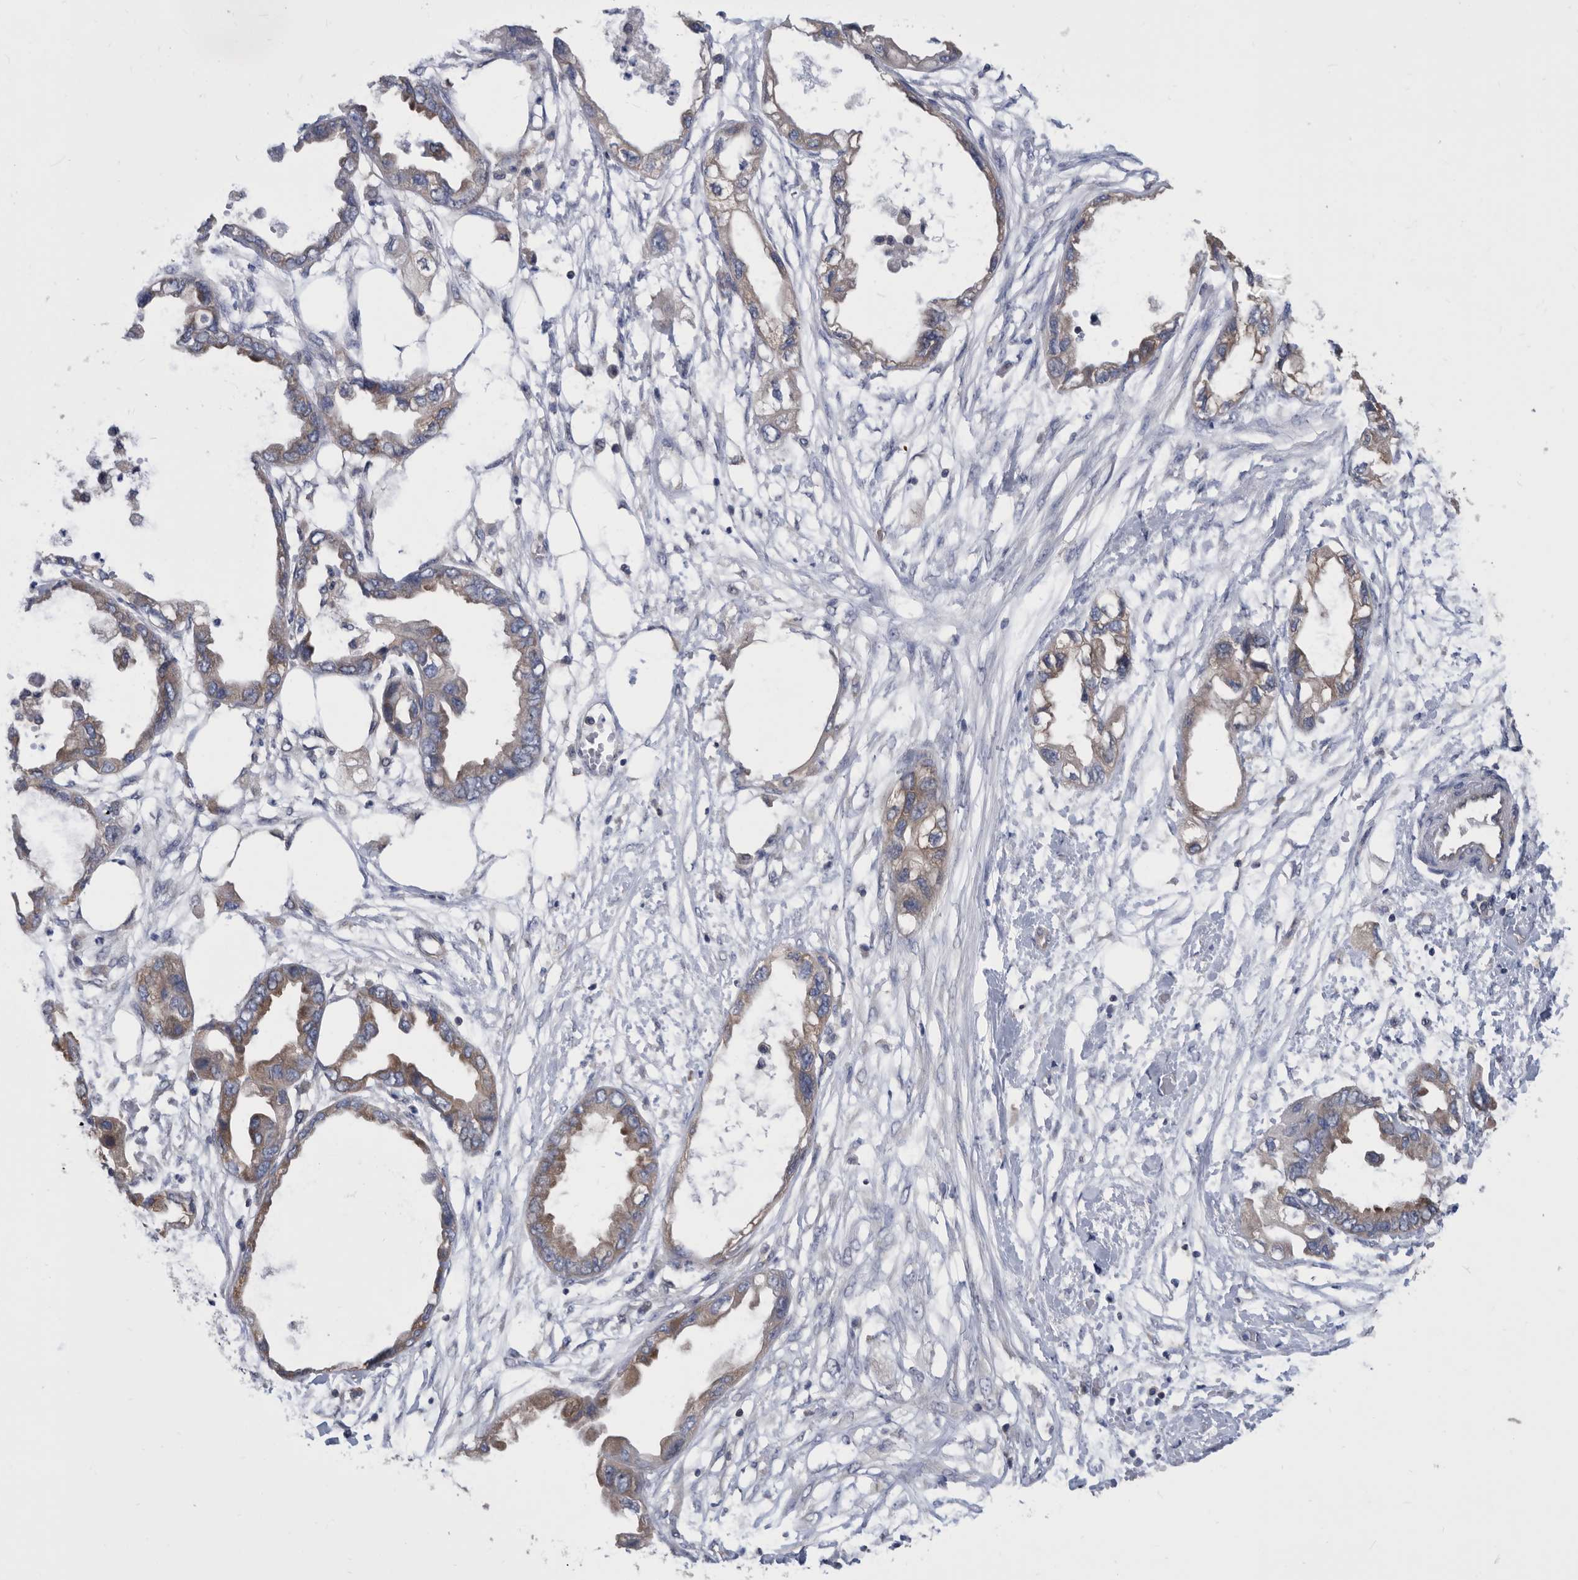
{"staining": {"intensity": "weak", "quantity": "25%-75%", "location": "cytoplasmic/membranous"}, "tissue": "endometrial cancer", "cell_type": "Tumor cells", "image_type": "cancer", "snomed": [{"axis": "morphology", "description": "Adenocarcinoma, NOS"}, {"axis": "morphology", "description": "Adenocarcinoma, metastatic, NOS"}, {"axis": "topography", "description": "Adipose tissue"}, {"axis": "topography", "description": "Endometrium"}], "caption": "An immunohistochemistry micrograph of tumor tissue is shown. Protein staining in brown highlights weak cytoplasmic/membranous positivity in endometrial adenocarcinoma within tumor cells. (Brightfield microscopy of DAB IHC at high magnification).", "gene": "CCT4", "patient": {"sex": "female", "age": 67}}